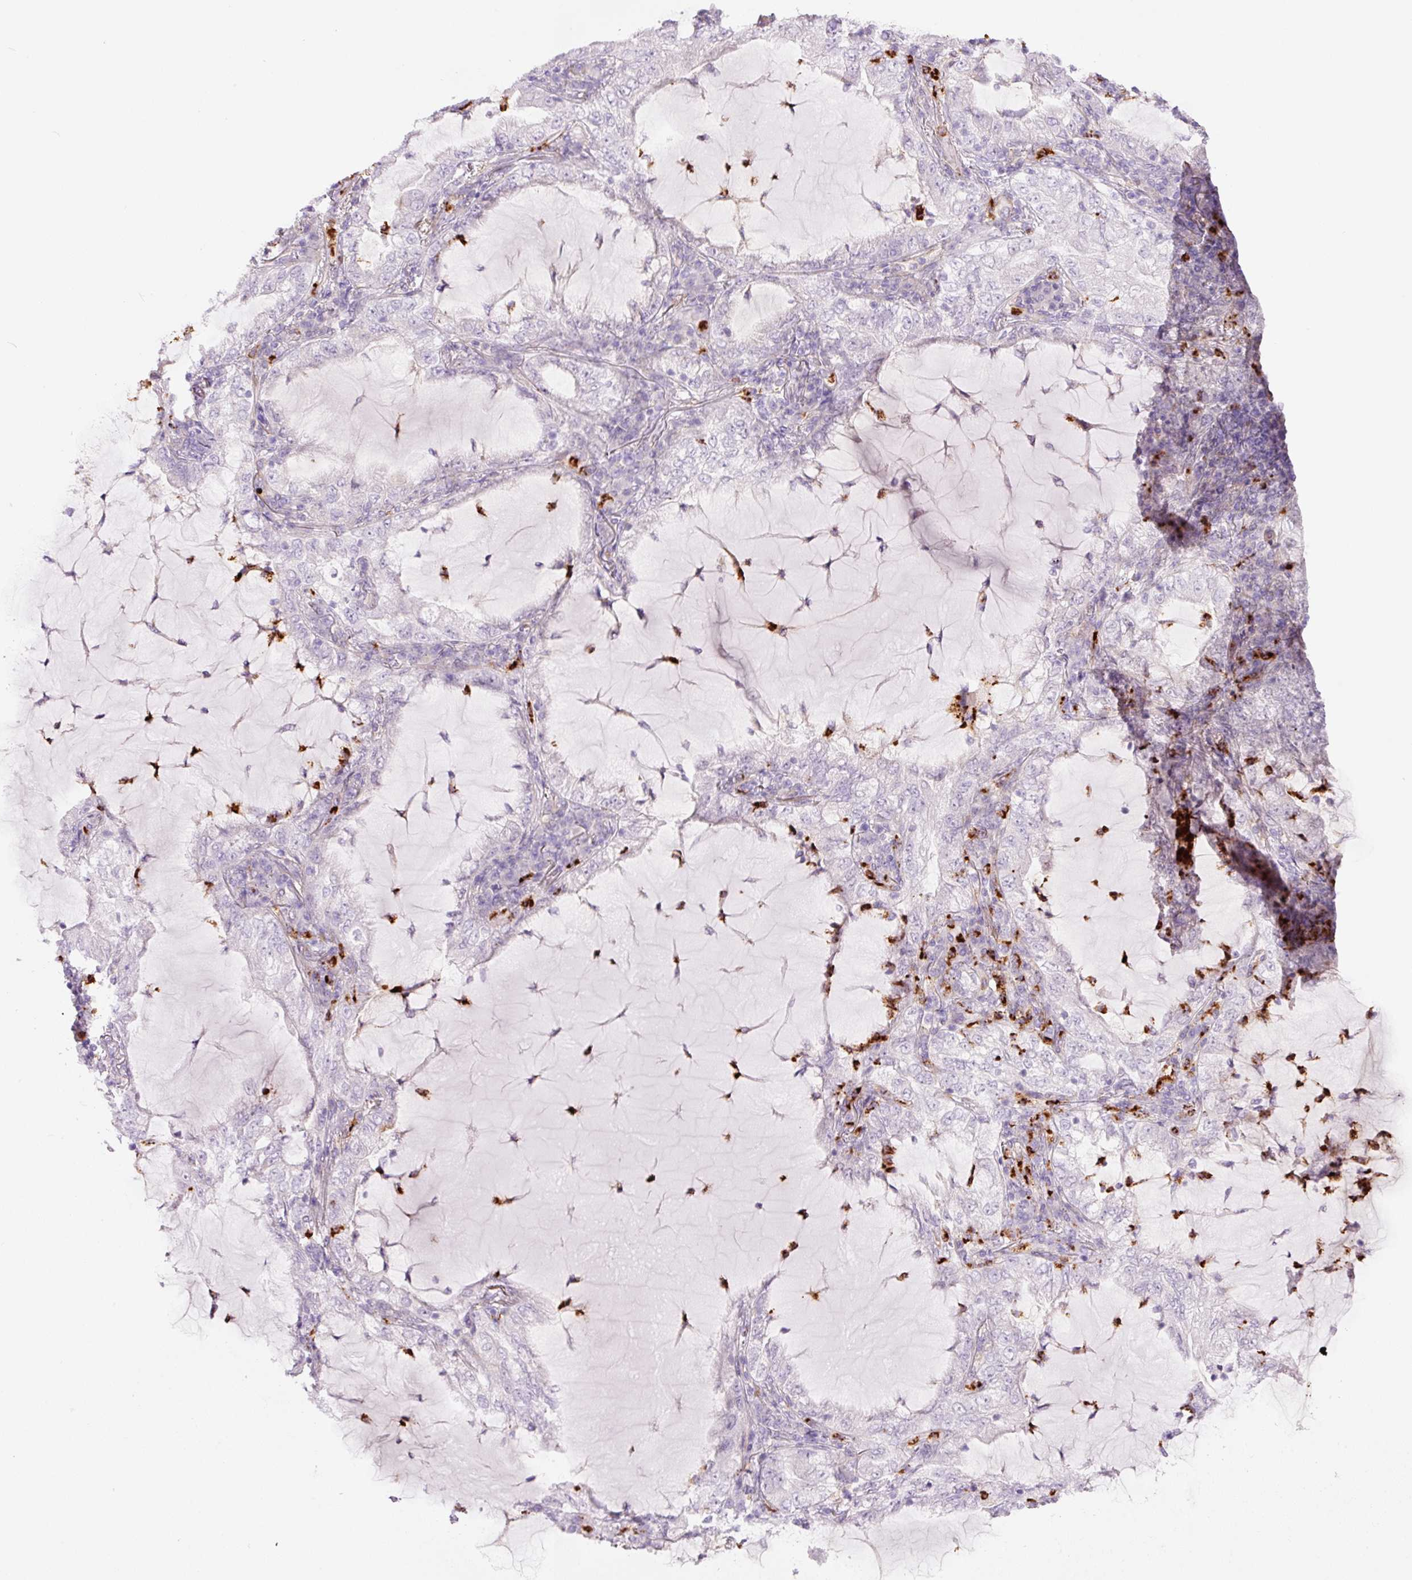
{"staining": {"intensity": "negative", "quantity": "none", "location": "none"}, "tissue": "lung cancer", "cell_type": "Tumor cells", "image_type": "cancer", "snomed": [{"axis": "morphology", "description": "Adenocarcinoma, NOS"}, {"axis": "topography", "description": "Lung"}], "caption": "IHC histopathology image of neoplastic tissue: lung cancer (adenocarcinoma) stained with DAB (3,3'-diaminobenzidine) displays no significant protein expression in tumor cells.", "gene": "SH2D6", "patient": {"sex": "female", "age": 73}}